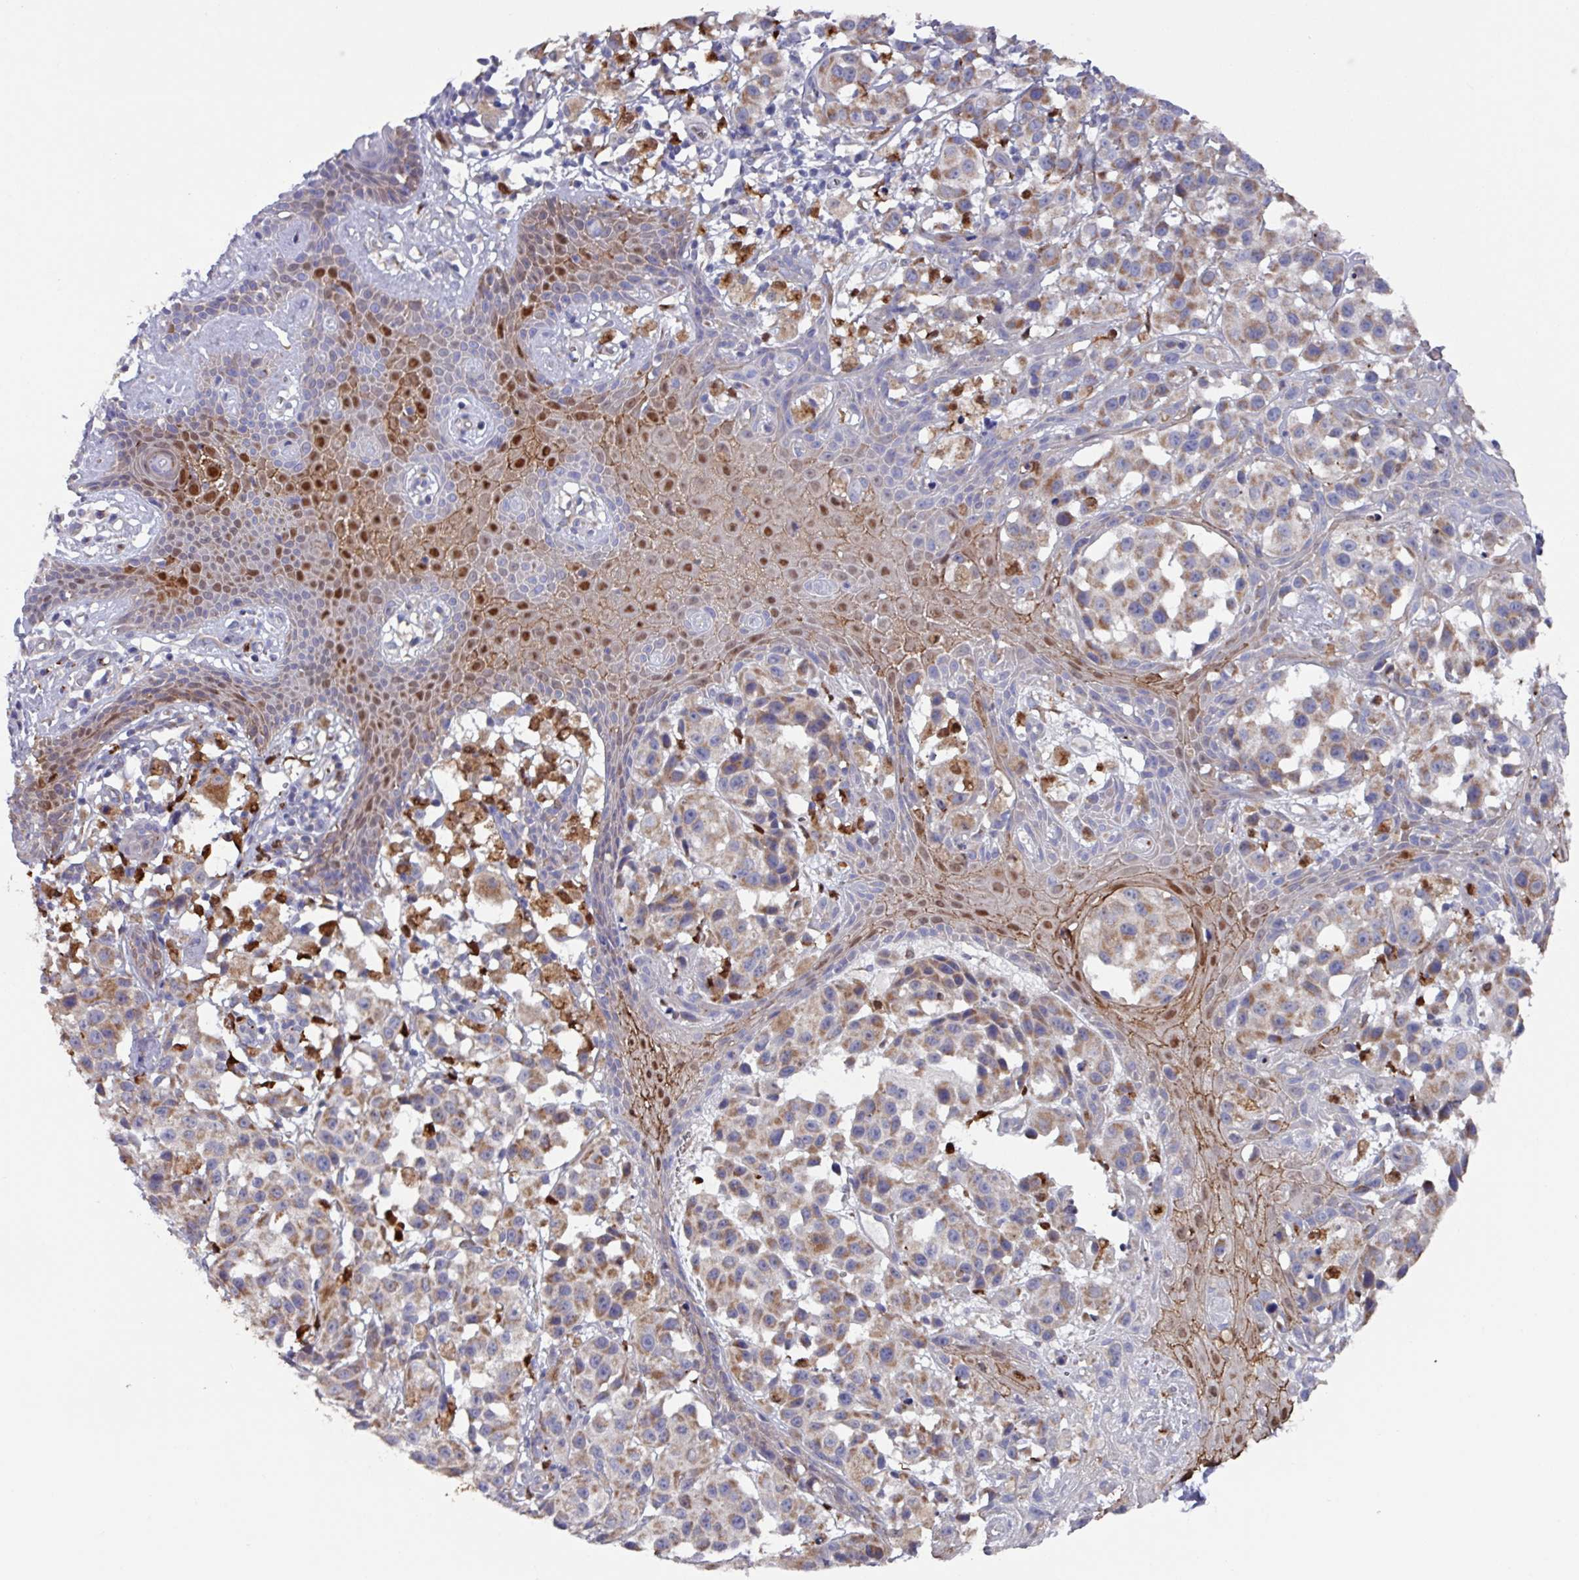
{"staining": {"intensity": "moderate", "quantity": ">75%", "location": "cytoplasmic/membranous"}, "tissue": "melanoma", "cell_type": "Tumor cells", "image_type": "cancer", "snomed": [{"axis": "morphology", "description": "Malignant melanoma, NOS"}, {"axis": "topography", "description": "Skin"}], "caption": "Protein staining by immunohistochemistry shows moderate cytoplasmic/membranous expression in approximately >75% of tumor cells in malignant melanoma.", "gene": "UQCC2", "patient": {"sex": "male", "age": 39}}